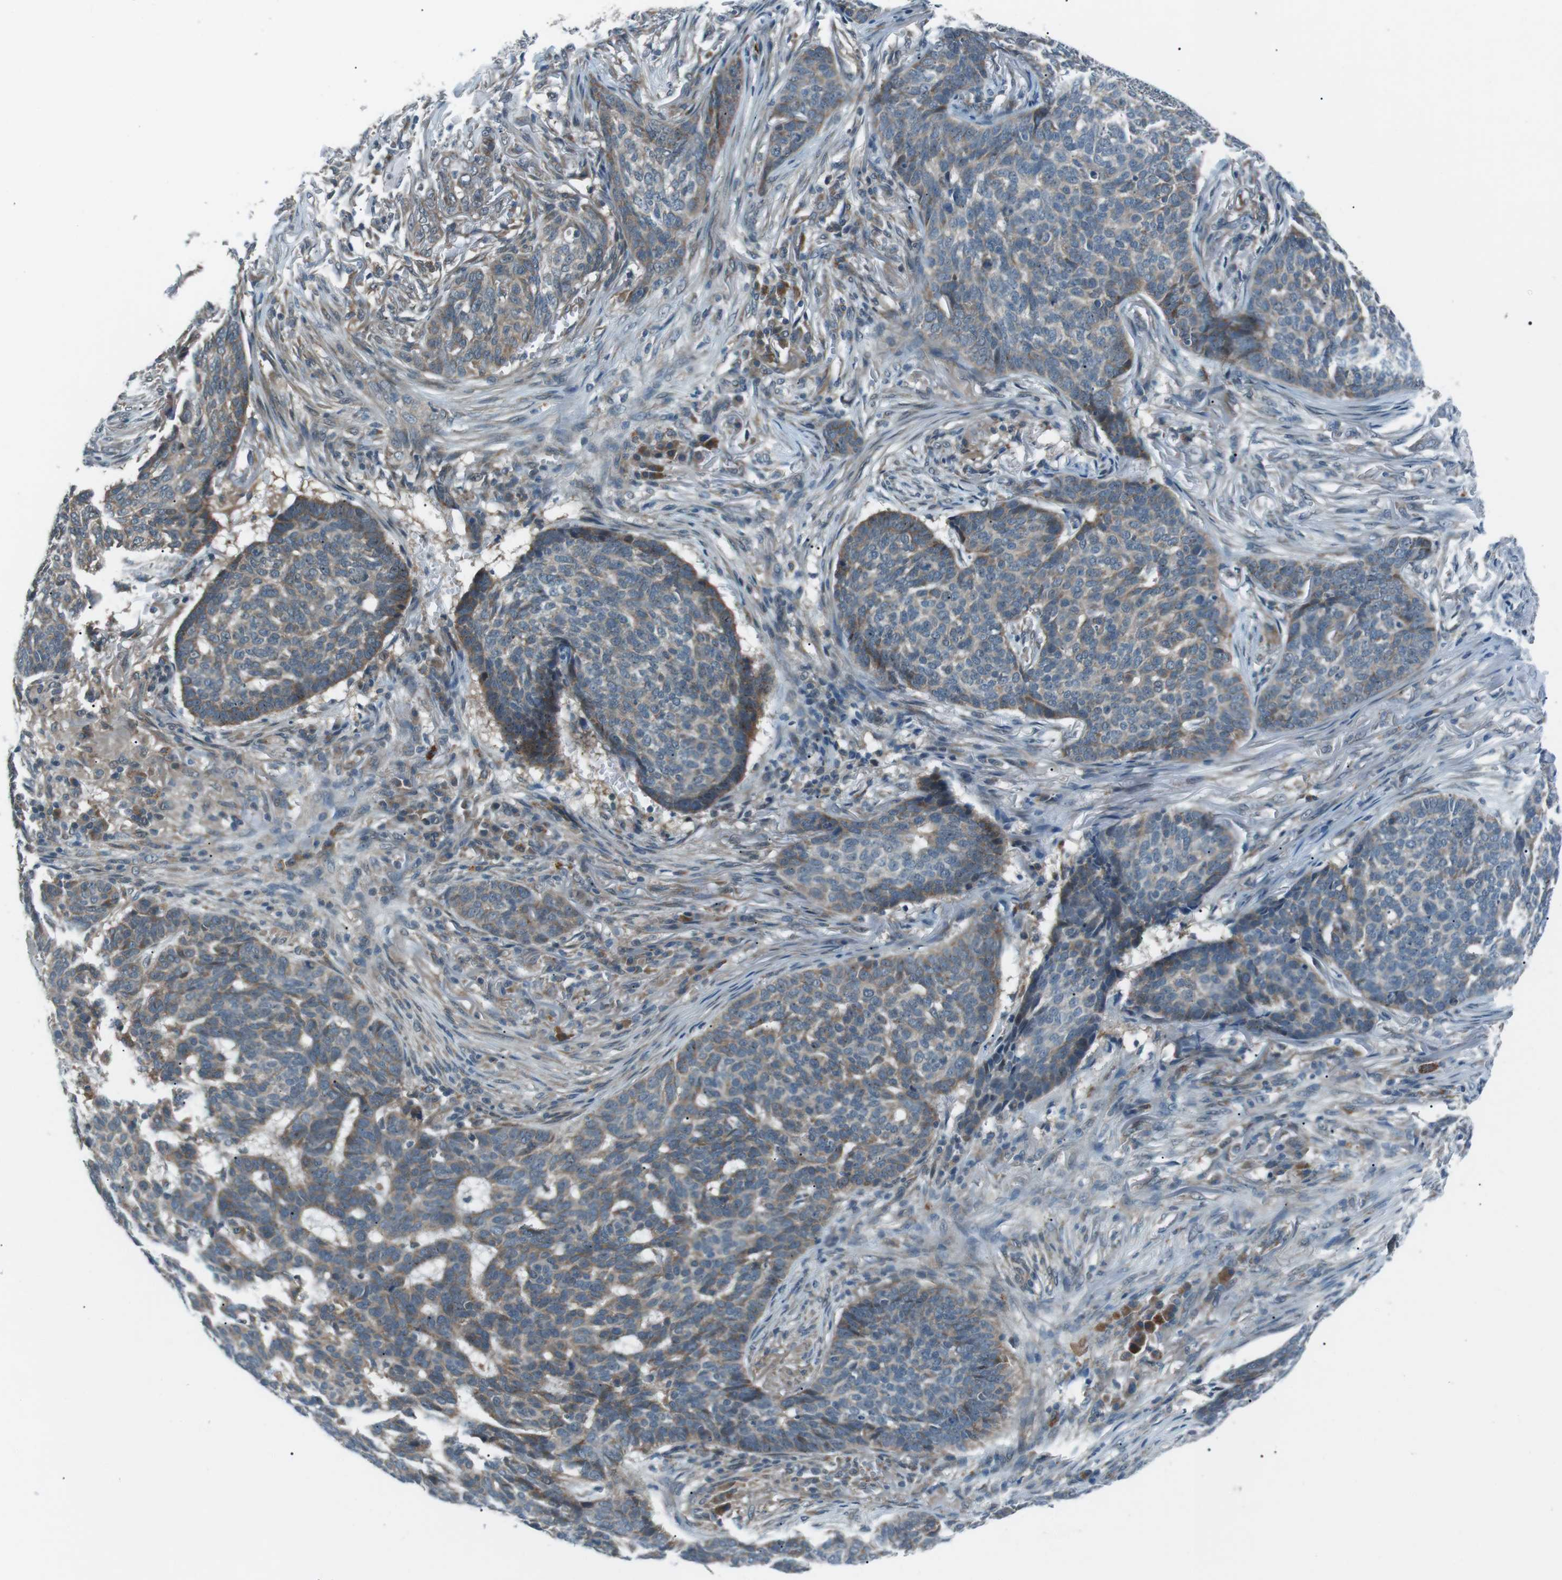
{"staining": {"intensity": "weak", "quantity": "25%-75%", "location": "cytoplasmic/membranous"}, "tissue": "skin cancer", "cell_type": "Tumor cells", "image_type": "cancer", "snomed": [{"axis": "morphology", "description": "Basal cell carcinoma"}, {"axis": "topography", "description": "Skin"}], "caption": "A low amount of weak cytoplasmic/membranous positivity is identified in about 25%-75% of tumor cells in skin cancer tissue. (IHC, brightfield microscopy, high magnification).", "gene": "LRIG2", "patient": {"sex": "male", "age": 85}}